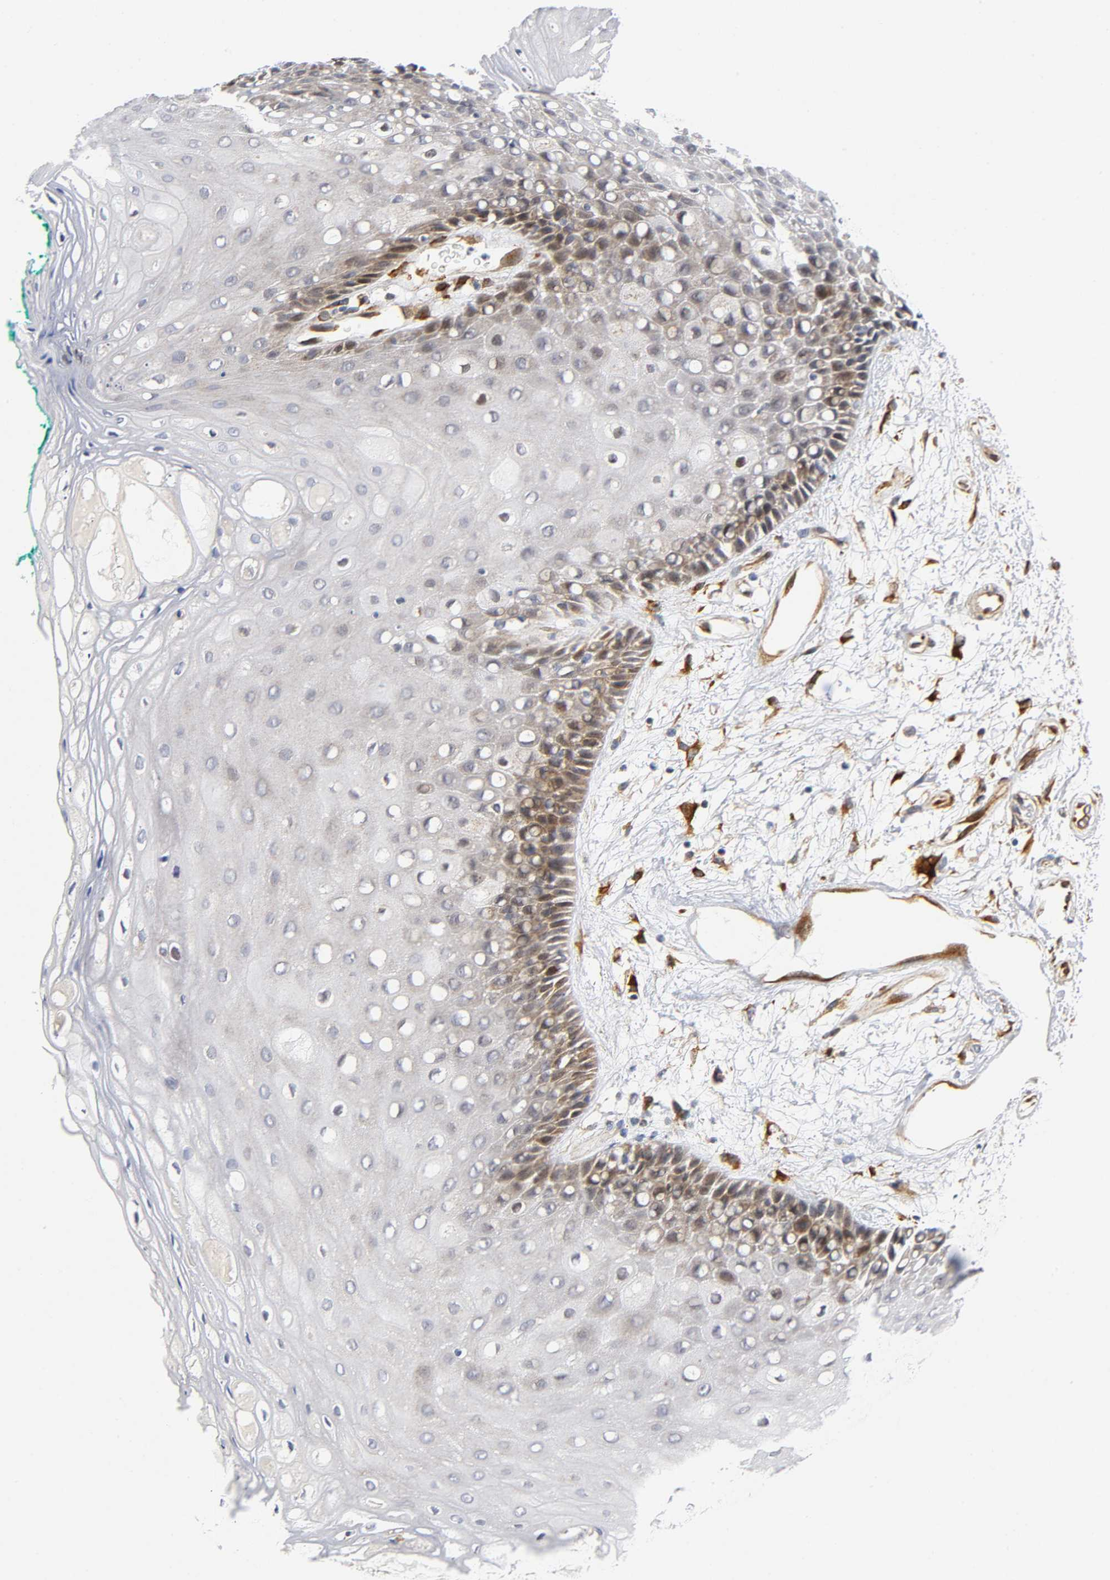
{"staining": {"intensity": "moderate", "quantity": "25%-75%", "location": "cytoplasmic/membranous"}, "tissue": "oral mucosa", "cell_type": "Squamous epithelial cells", "image_type": "normal", "snomed": [{"axis": "morphology", "description": "Normal tissue, NOS"}, {"axis": "morphology", "description": "Squamous cell carcinoma, NOS"}, {"axis": "topography", "description": "Skeletal muscle"}, {"axis": "topography", "description": "Oral tissue"}, {"axis": "topography", "description": "Head-Neck"}], "caption": "Human oral mucosa stained for a protein (brown) displays moderate cytoplasmic/membranous positive expression in approximately 25%-75% of squamous epithelial cells.", "gene": "SOS2", "patient": {"sex": "female", "age": 84}}